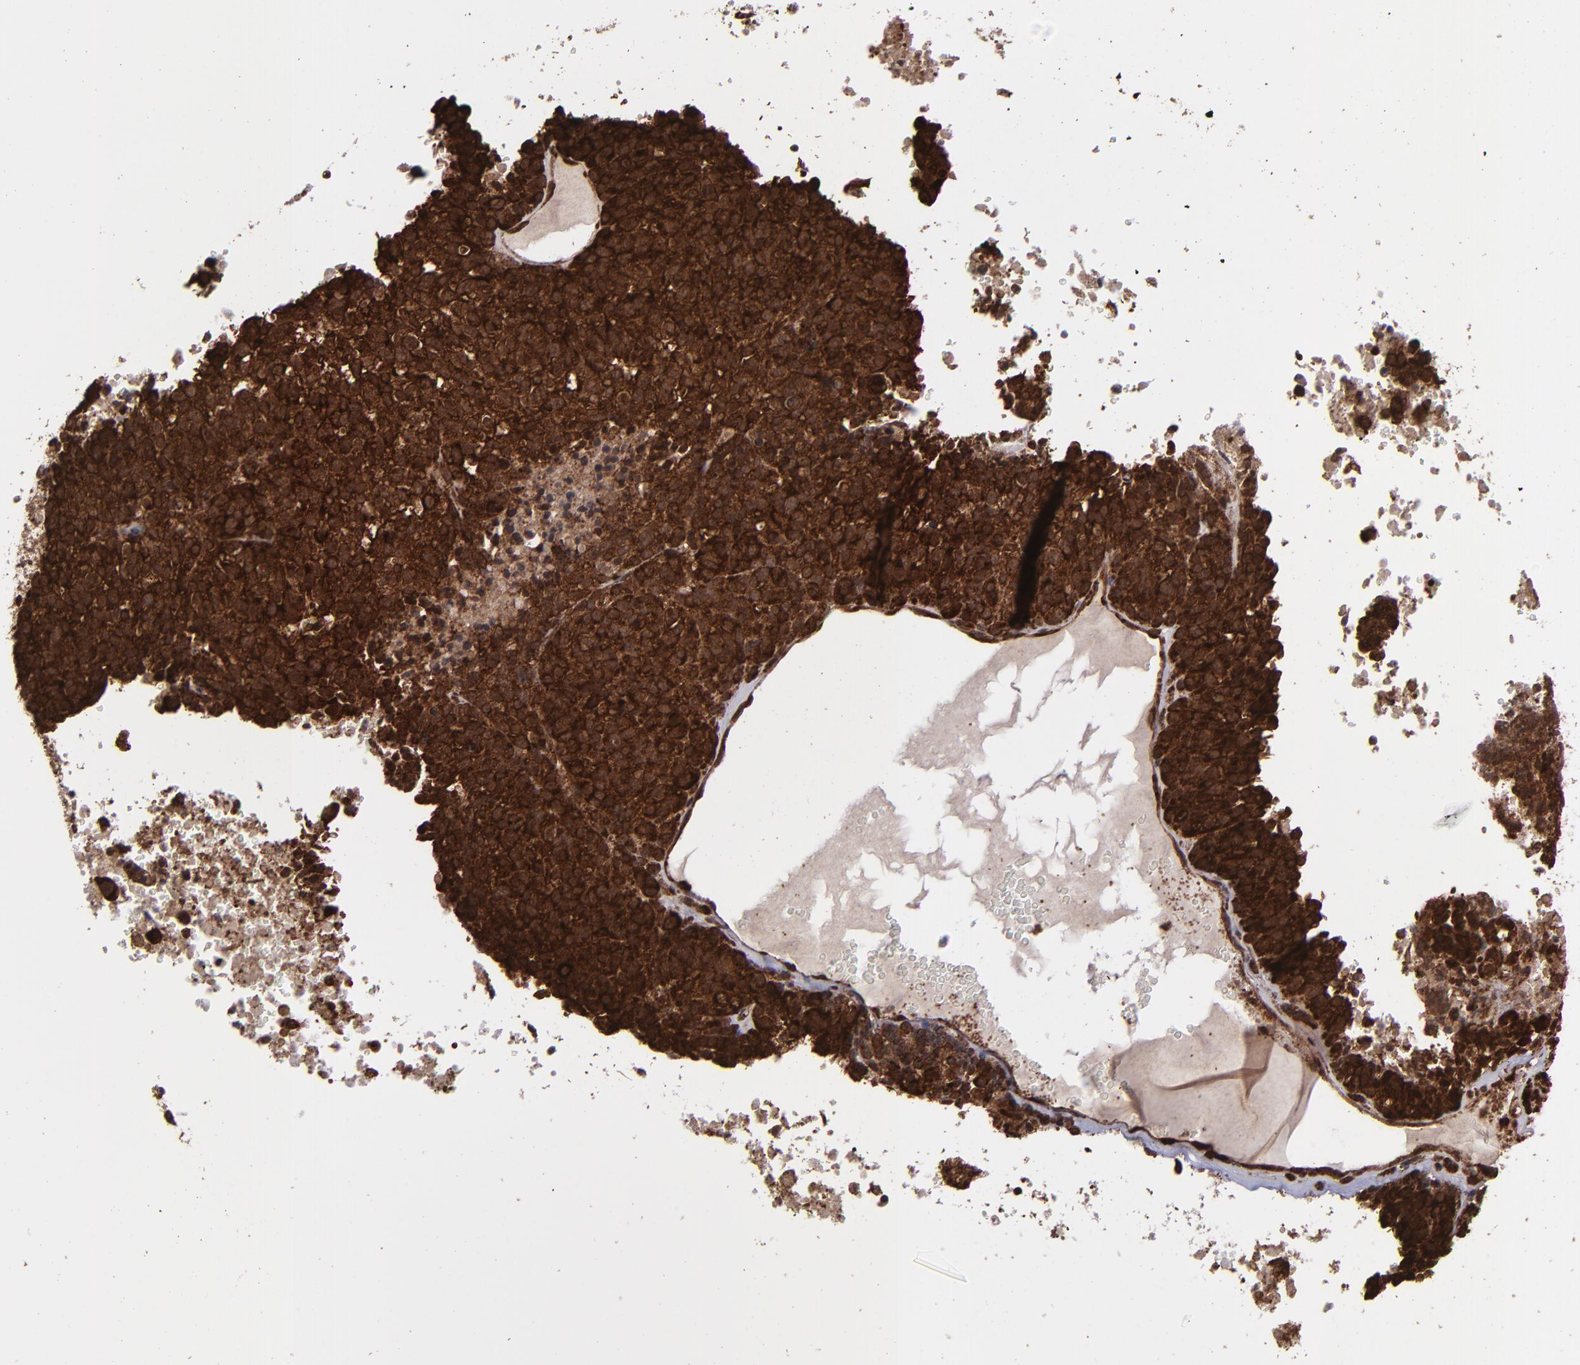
{"staining": {"intensity": "strong", "quantity": ">75%", "location": "cytoplasmic/membranous,nuclear"}, "tissue": "melanoma", "cell_type": "Tumor cells", "image_type": "cancer", "snomed": [{"axis": "morphology", "description": "Malignant melanoma, Metastatic site"}, {"axis": "topography", "description": "Cerebral cortex"}], "caption": "Protein staining of malignant melanoma (metastatic site) tissue reveals strong cytoplasmic/membranous and nuclear staining in about >75% of tumor cells.", "gene": "EIF4ENIF1", "patient": {"sex": "female", "age": 52}}